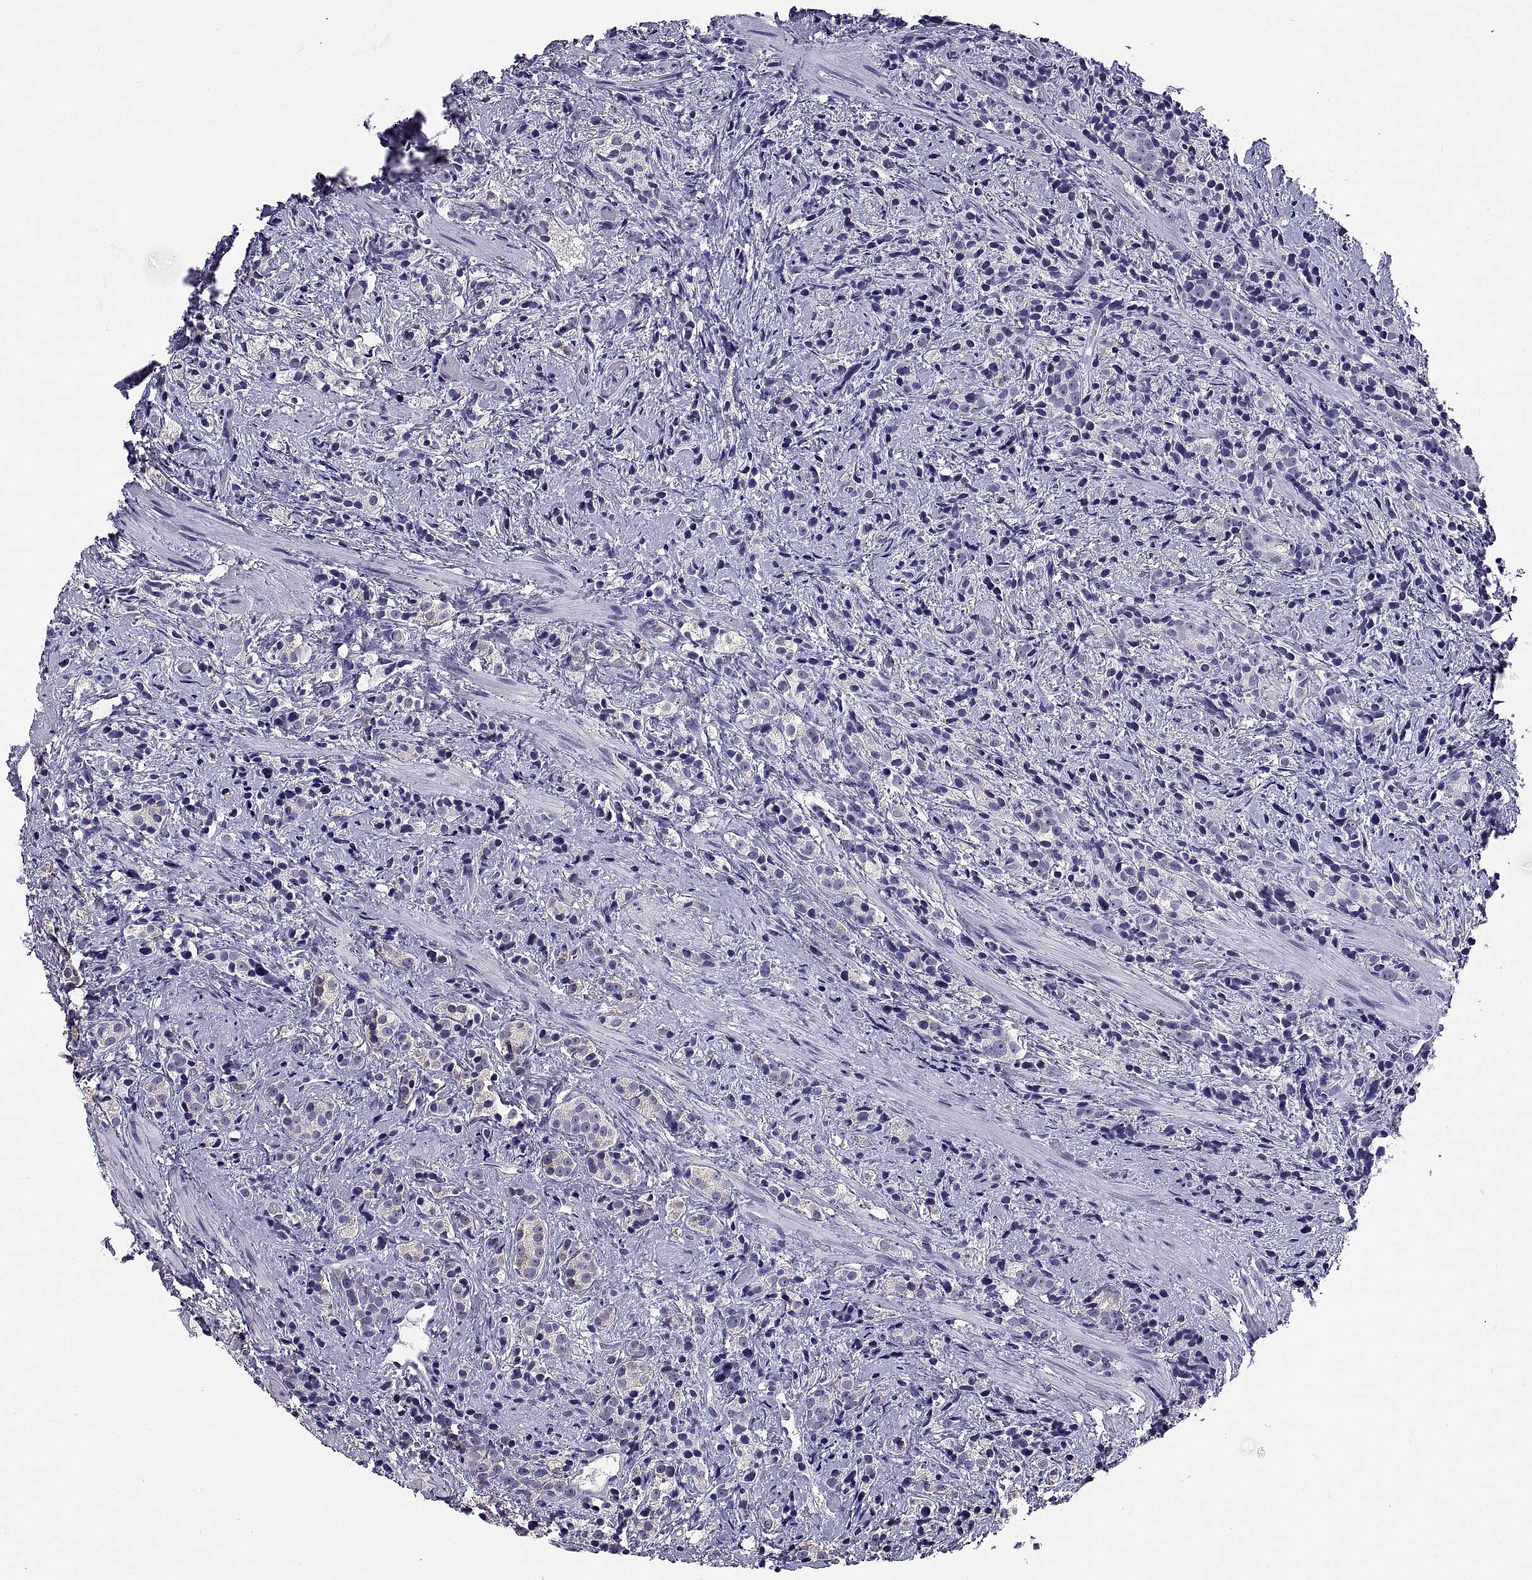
{"staining": {"intensity": "negative", "quantity": "none", "location": "none"}, "tissue": "prostate cancer", "cell_type": "Tumor cells", "image_type": "cancer", "snomed": [{"axis": "morphology", "description": "Adenocarcinoma, High grade"}, {"axis": "topography", "description": "Prostate"}], "caption": "DAB immunohistochemical staining of prostate adenocarcinoma (high-grade) reveals no significant expression in tumor cells. The staining is performed using DAB brown chromogen with nuclei counter-stained in using hematoxylin.", "gene": "TGFBR3L", "patient": {"sex": "male", "age": 53}}